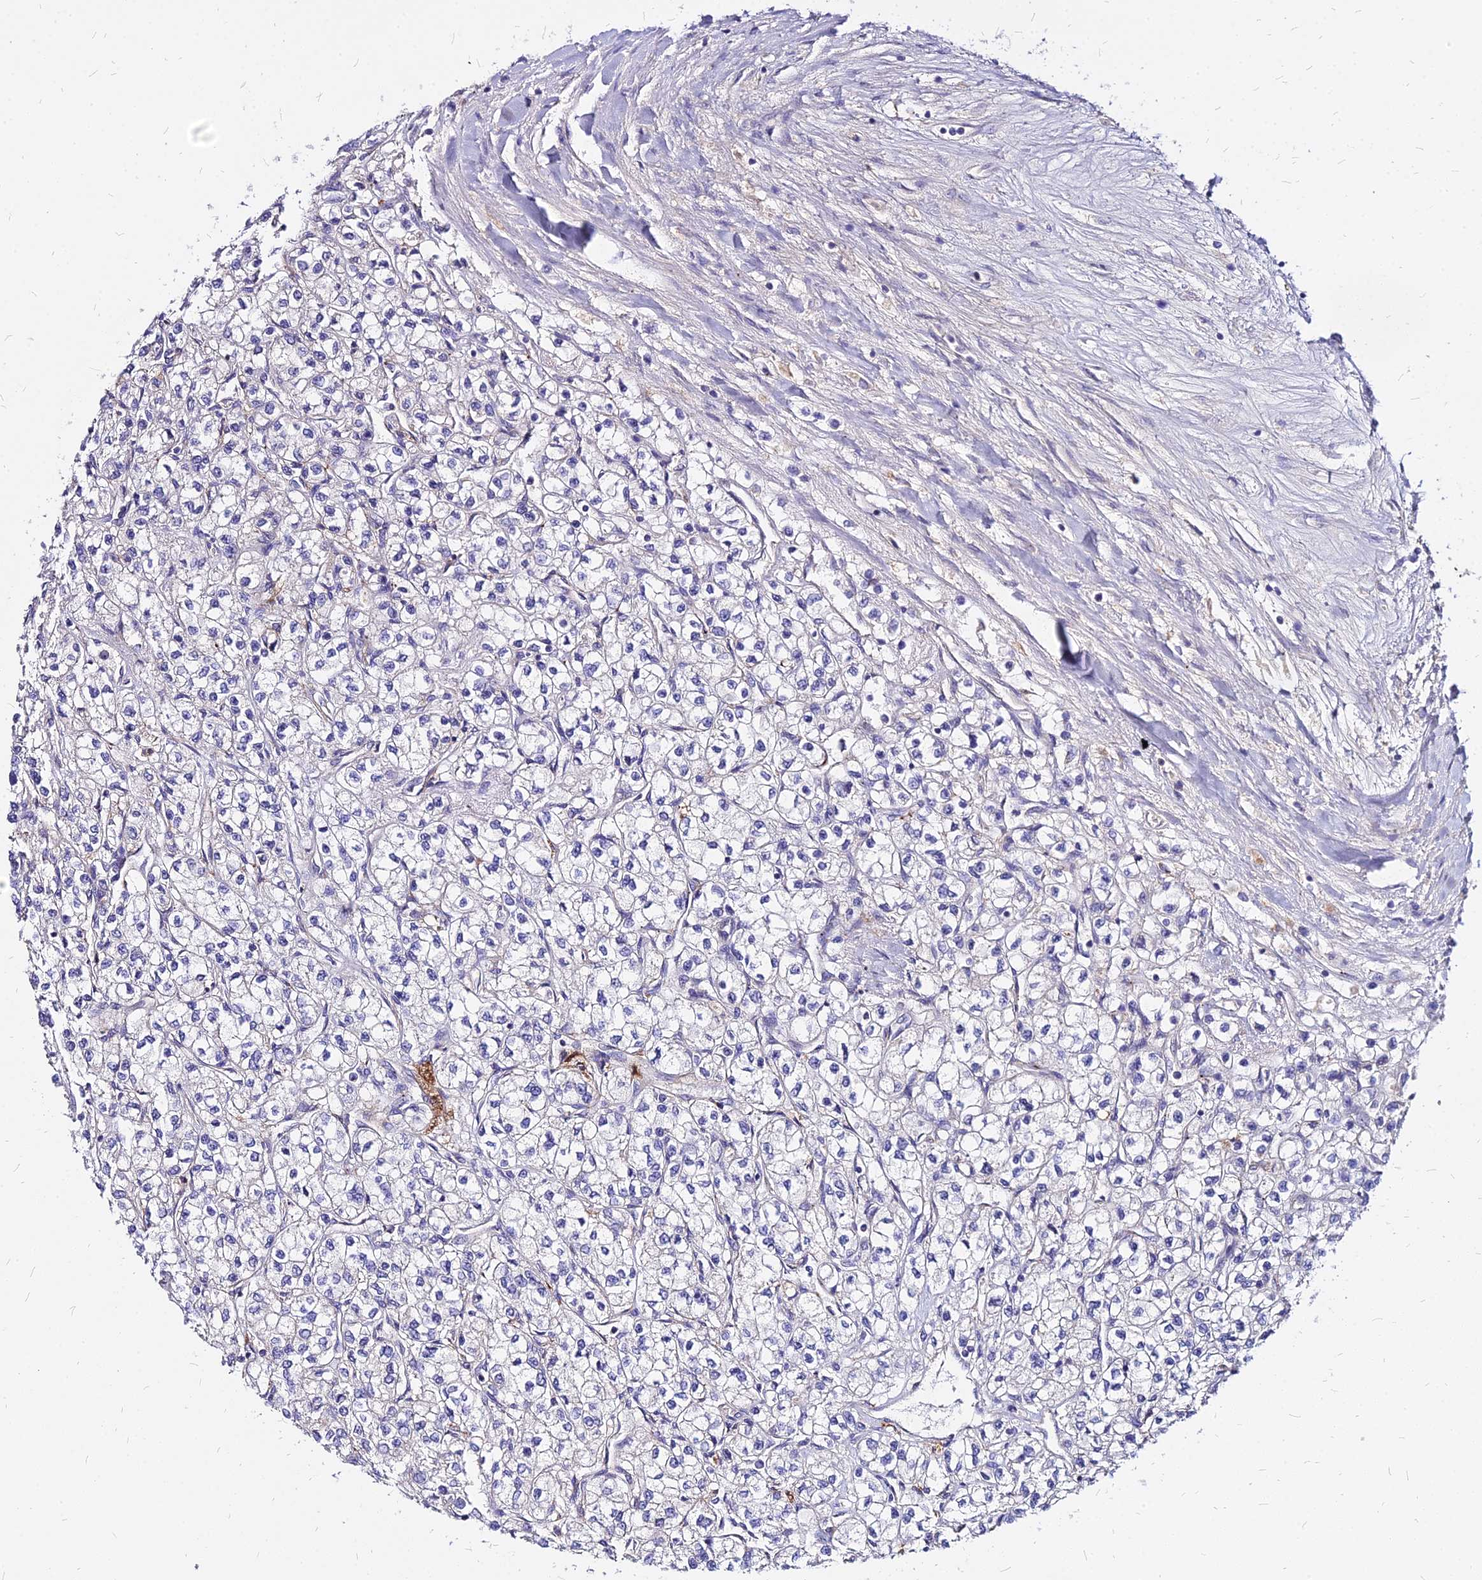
{"staining": {"intensity": "negative", "quantity": "none", "location": "none"}, "tissue": "renal cancer", "cell_type": "Tumor cells", "image_type": "cancer", "snomed": [{"axis": "morphology", "description": "Adenocarcinoma, NOS"}, {"axis": "topography", "description": "Kidney"}], "caption": "Image shows no protein expression in tumor cells of adenocarcinoma (renal) tissue.", "gene": "COMMD10", "patient": {"sex": "male", "age": 80}}